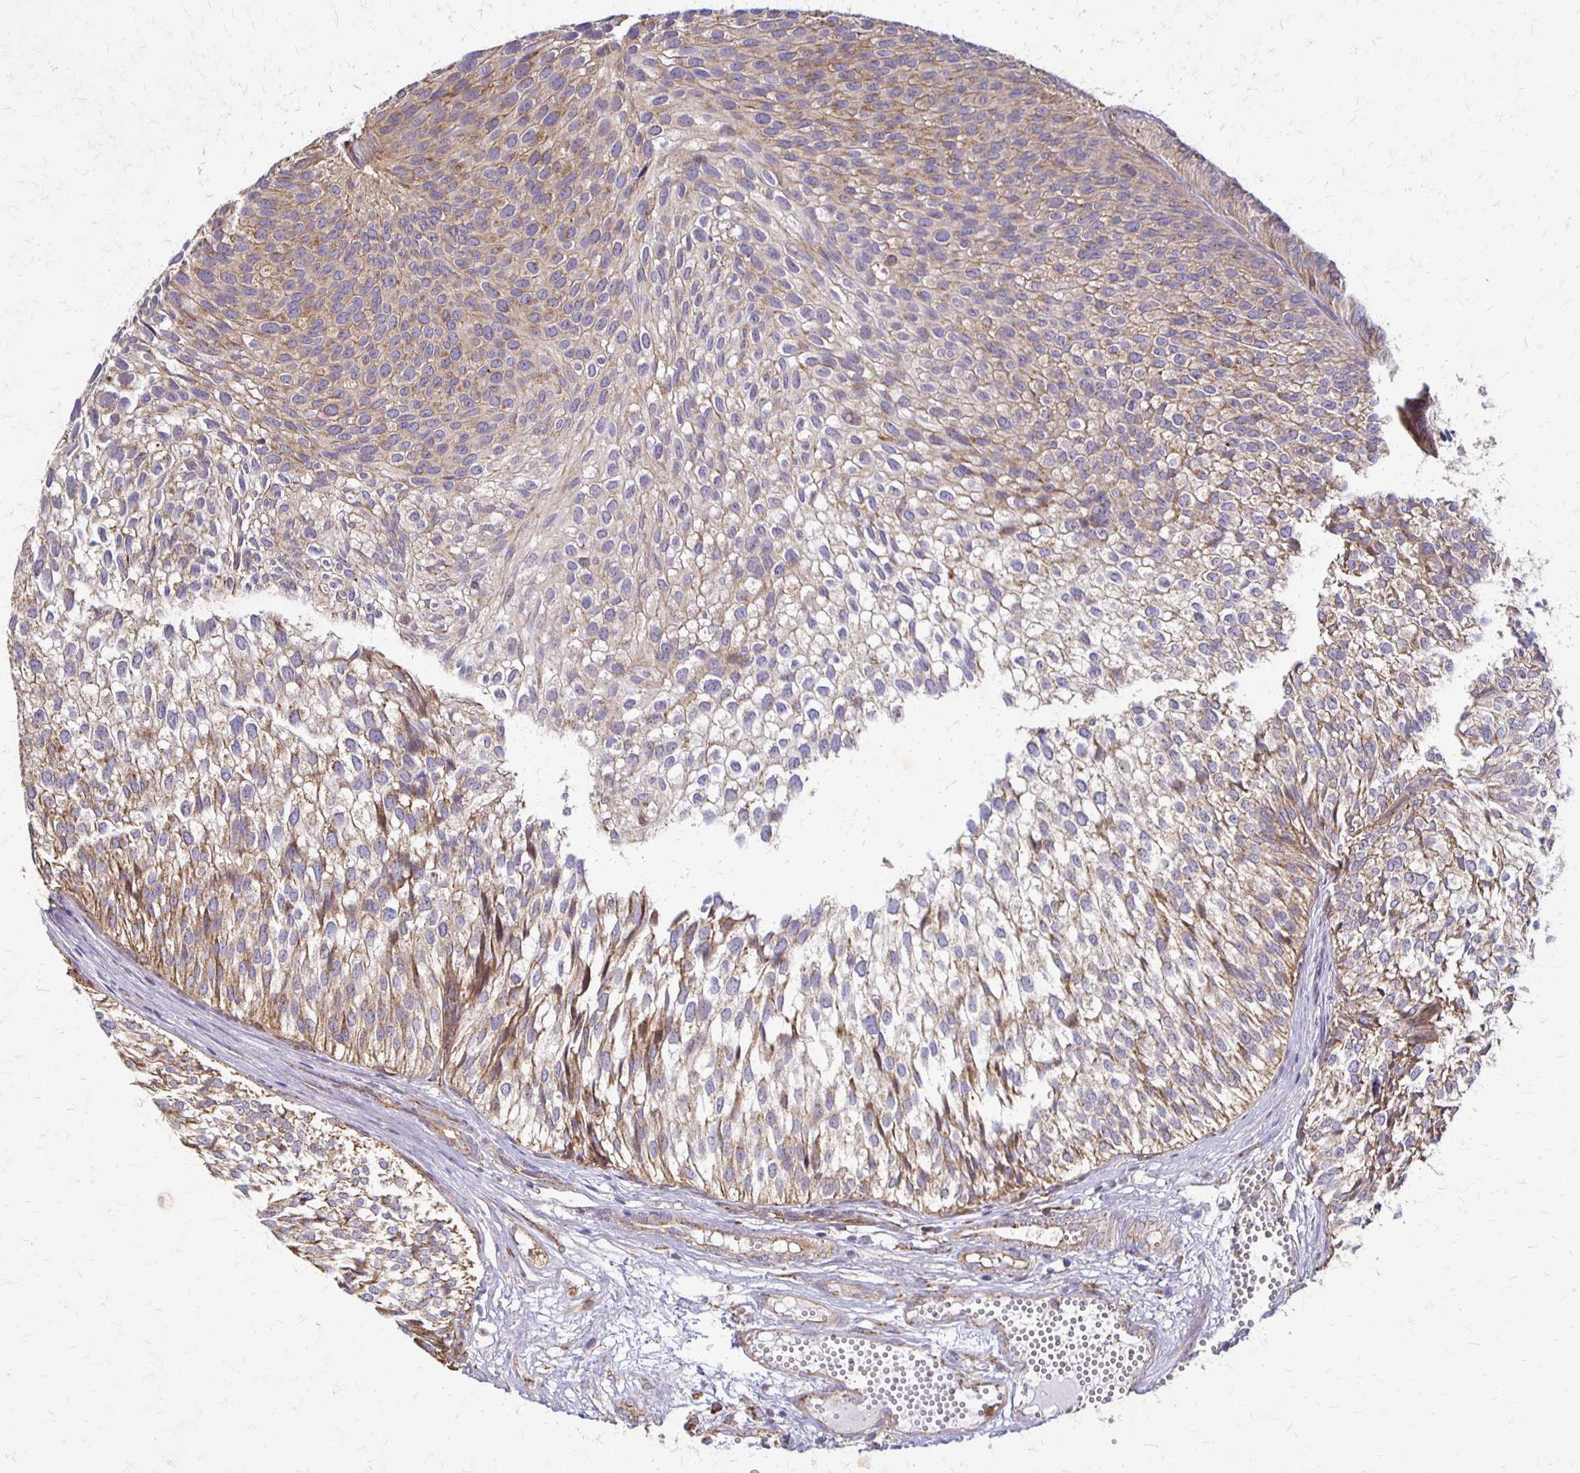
{"staining": {"intensity": "moderate", "quantity": "<25%", "location": "cytoplasmic/membranous"}, "tissue": "urothelial cancer", "cell_type": "Tumor cells", "image_type": "cancer", "snomed": [{"axis": "morphology", "description": "Urothelial carcinoma, Low grade"}, {"axis": "topography", "description": "Urinary bladder"}], "caption": "Low-grade urothelial carcinoma stained with a brown dye reveals moderate cytoplasmic/membranous positive positivity in about <25% of tumor cells.", "gene": "EIF4EBP2", "patient": {"sex": "male", "age": 91}}